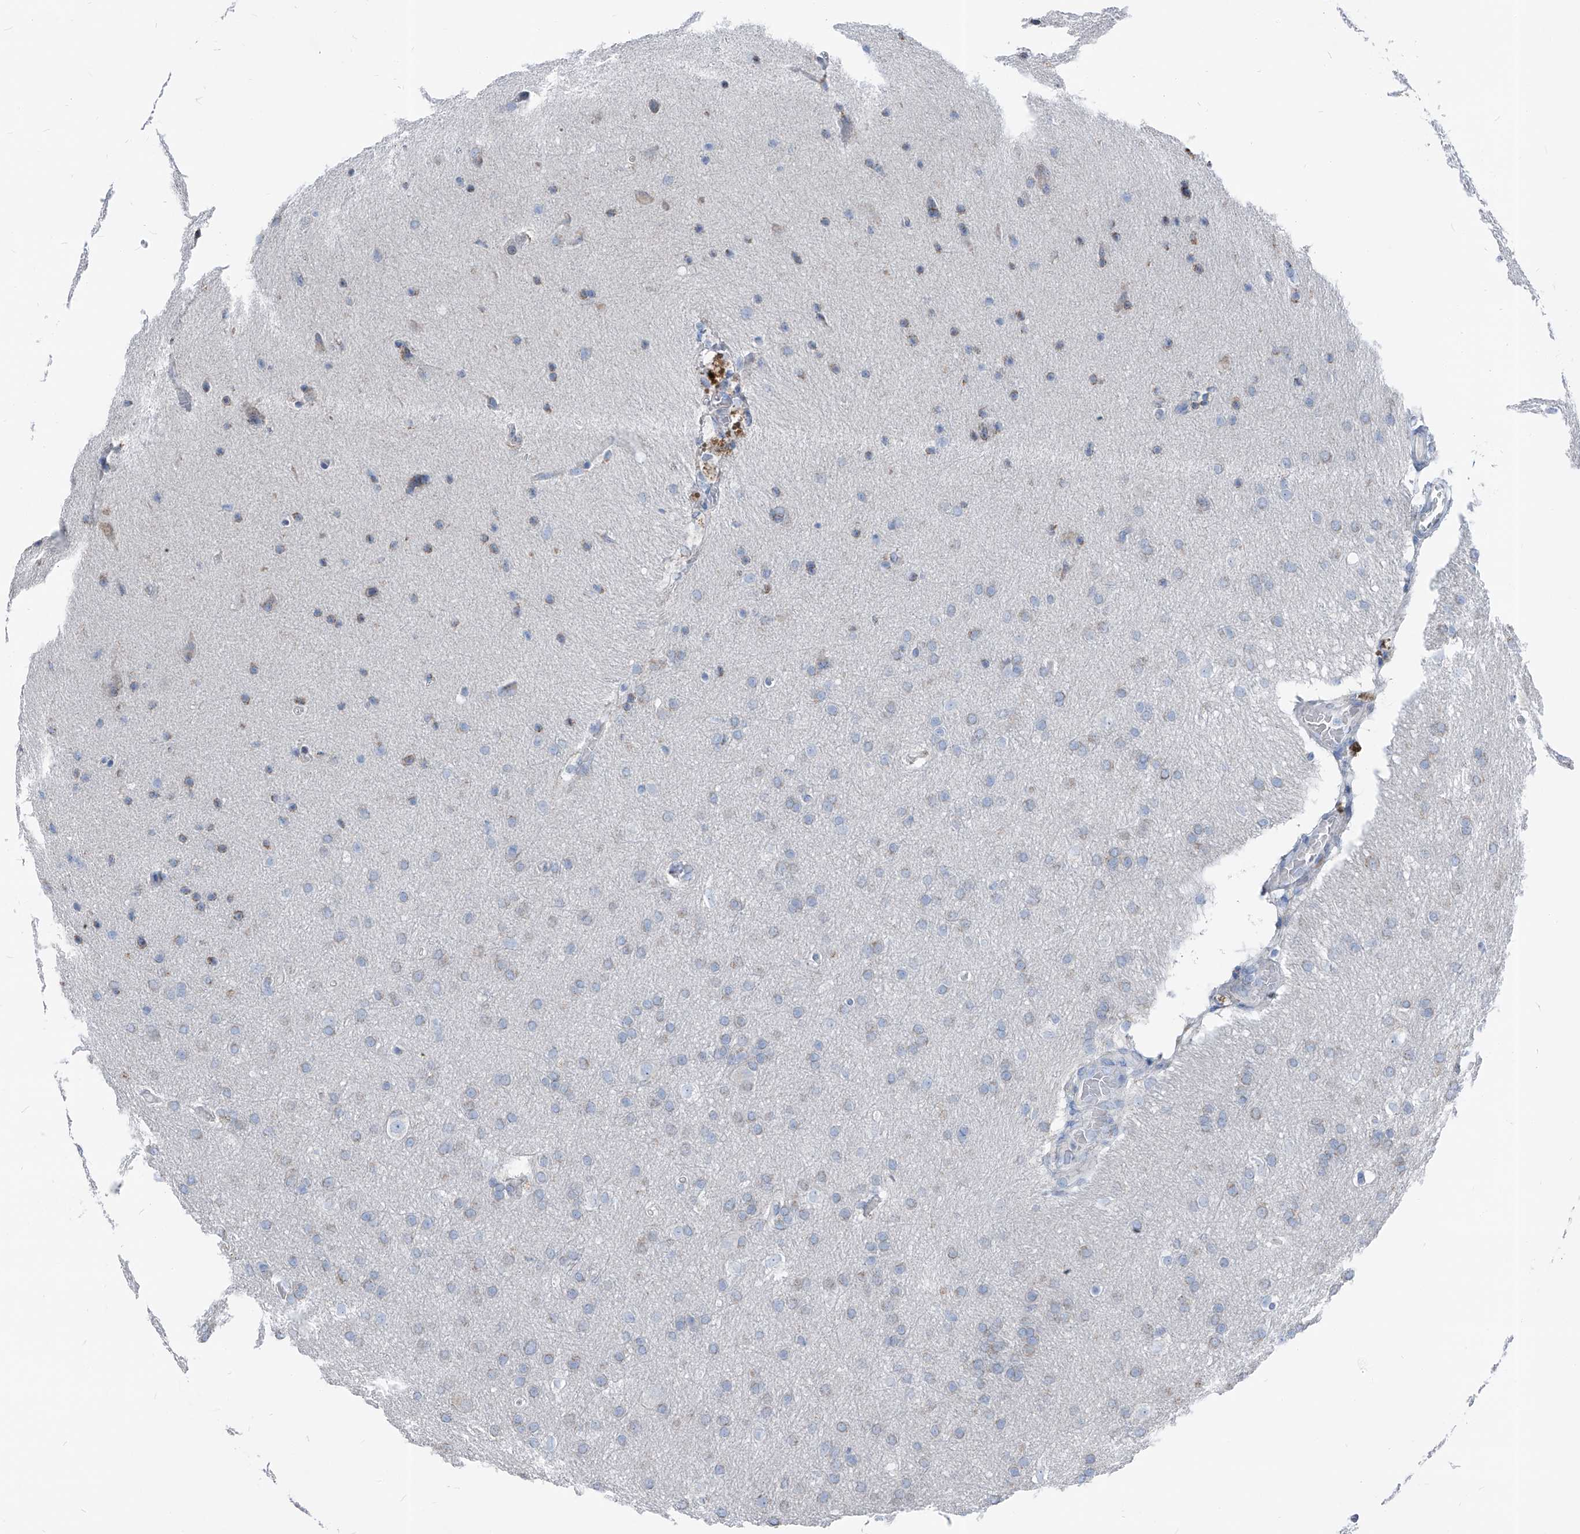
{"staining": {"intensity": "negative", "quantity": "none", "location": "none"}, "tissue": "glioma", "cell_type": "Tumor cells", "image_type": "cancer", "snomed": [{"axis": "morphology", "description": "Glioma, malignant, Low grade"}, {"axis": "topography", "description": "Brain"}], "caption": "A high-resolution micrograph shows IHC staining of glioma, which displays no significant staining in tumor cells.", "gene": "AGPS", "patient": {"sex": "female", "age": 37}}